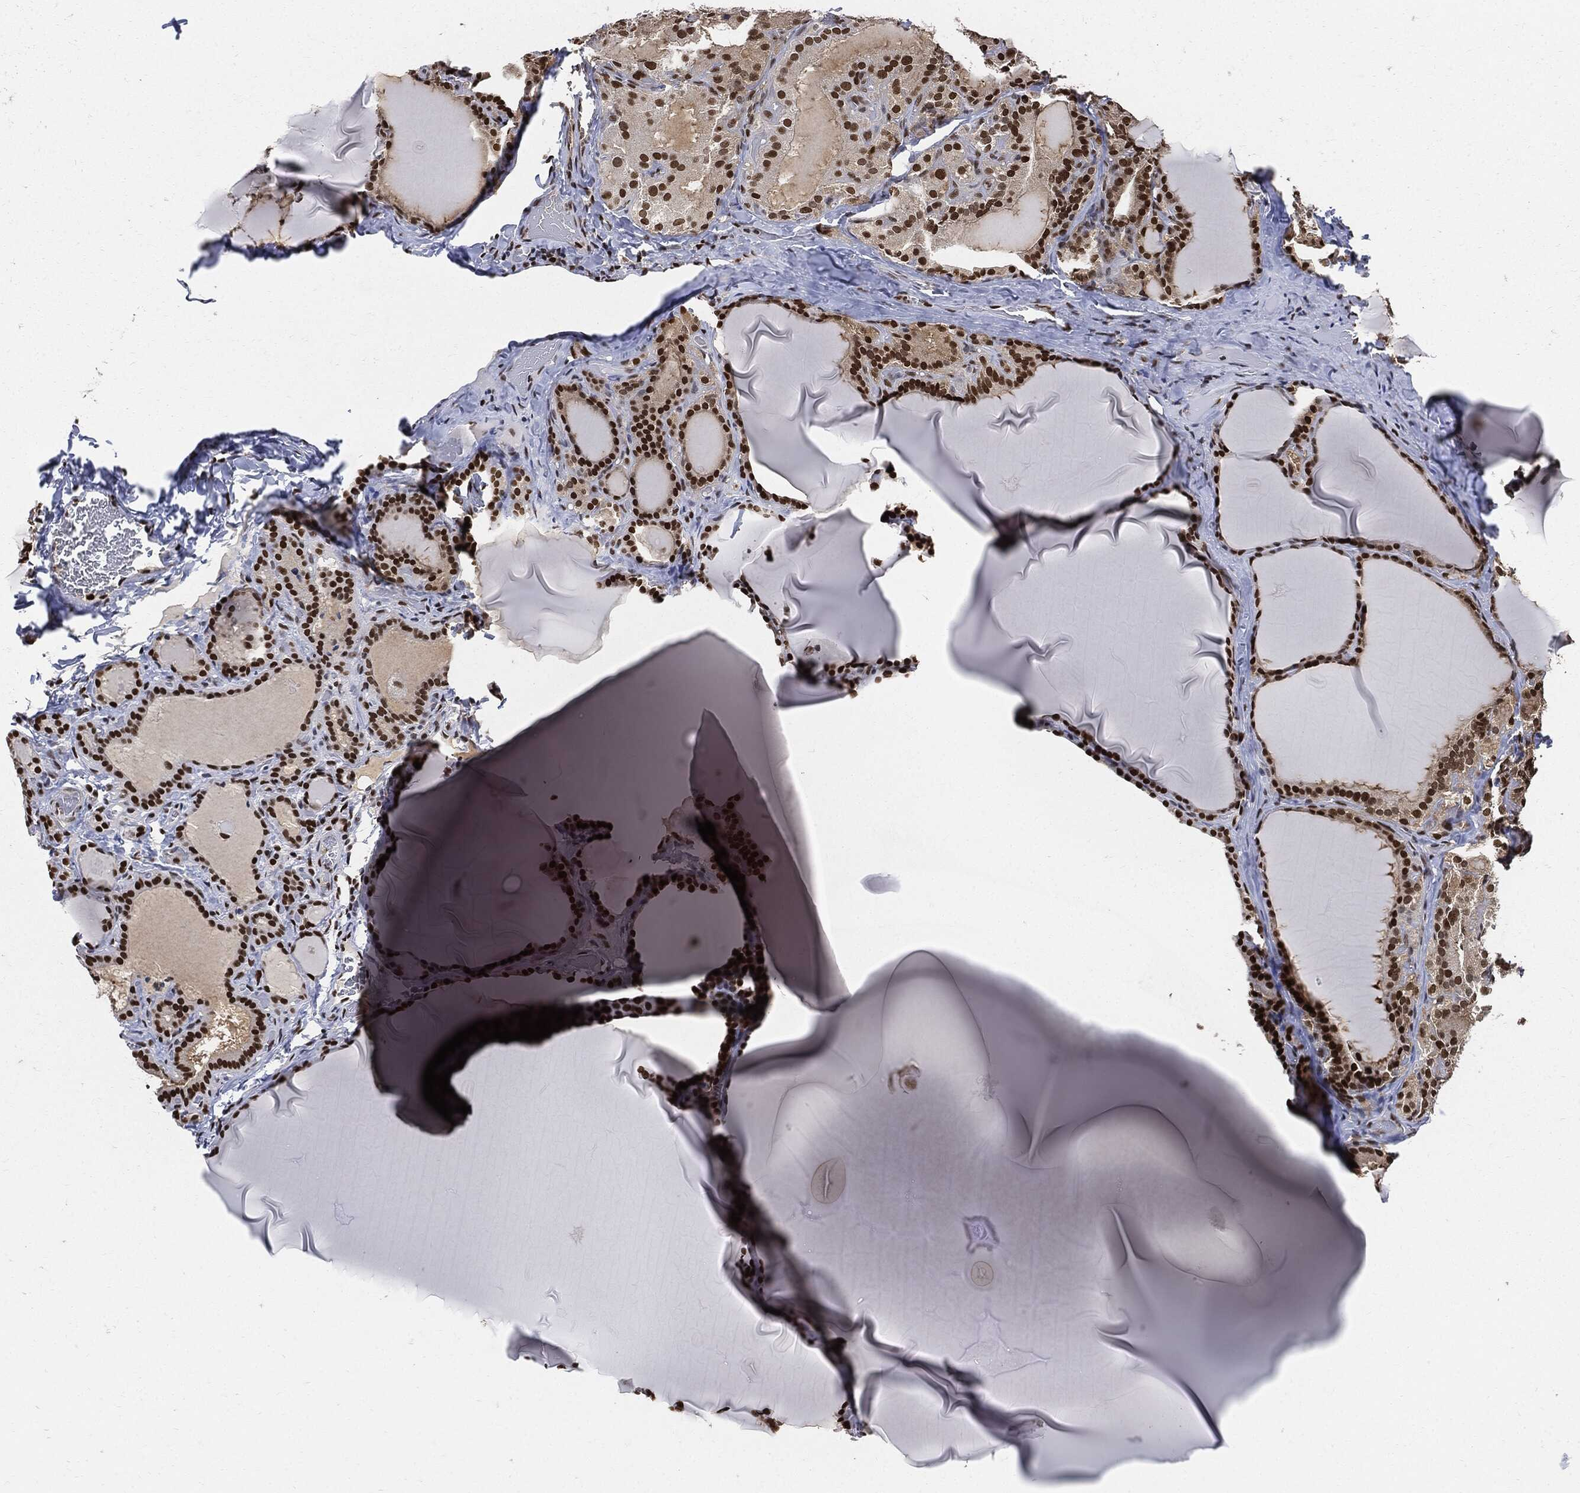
{"staining": {"intensity": "strong", "quantity": ">75%", "location": "nuclear"}, "tissue": "thyroid gland", "cell_type": "Glandular cells", "image_type": "normal", "snomed": [{"axis": "morphology", "description": "Normal tissue, NOS"}, {"axis": "morphology", "description": "Hyperplasia, NOS"}, {"axis": "topography", "description": "Thyroid gland"}], "caption": "There is high levels of strong nuclear expression in glandular cells of unremarkable thyroid gland, as demonstrated by immunohistochemical staining (brown color).", "gene": "PCNA", "patient": {"sex": "female", "age": 27}}